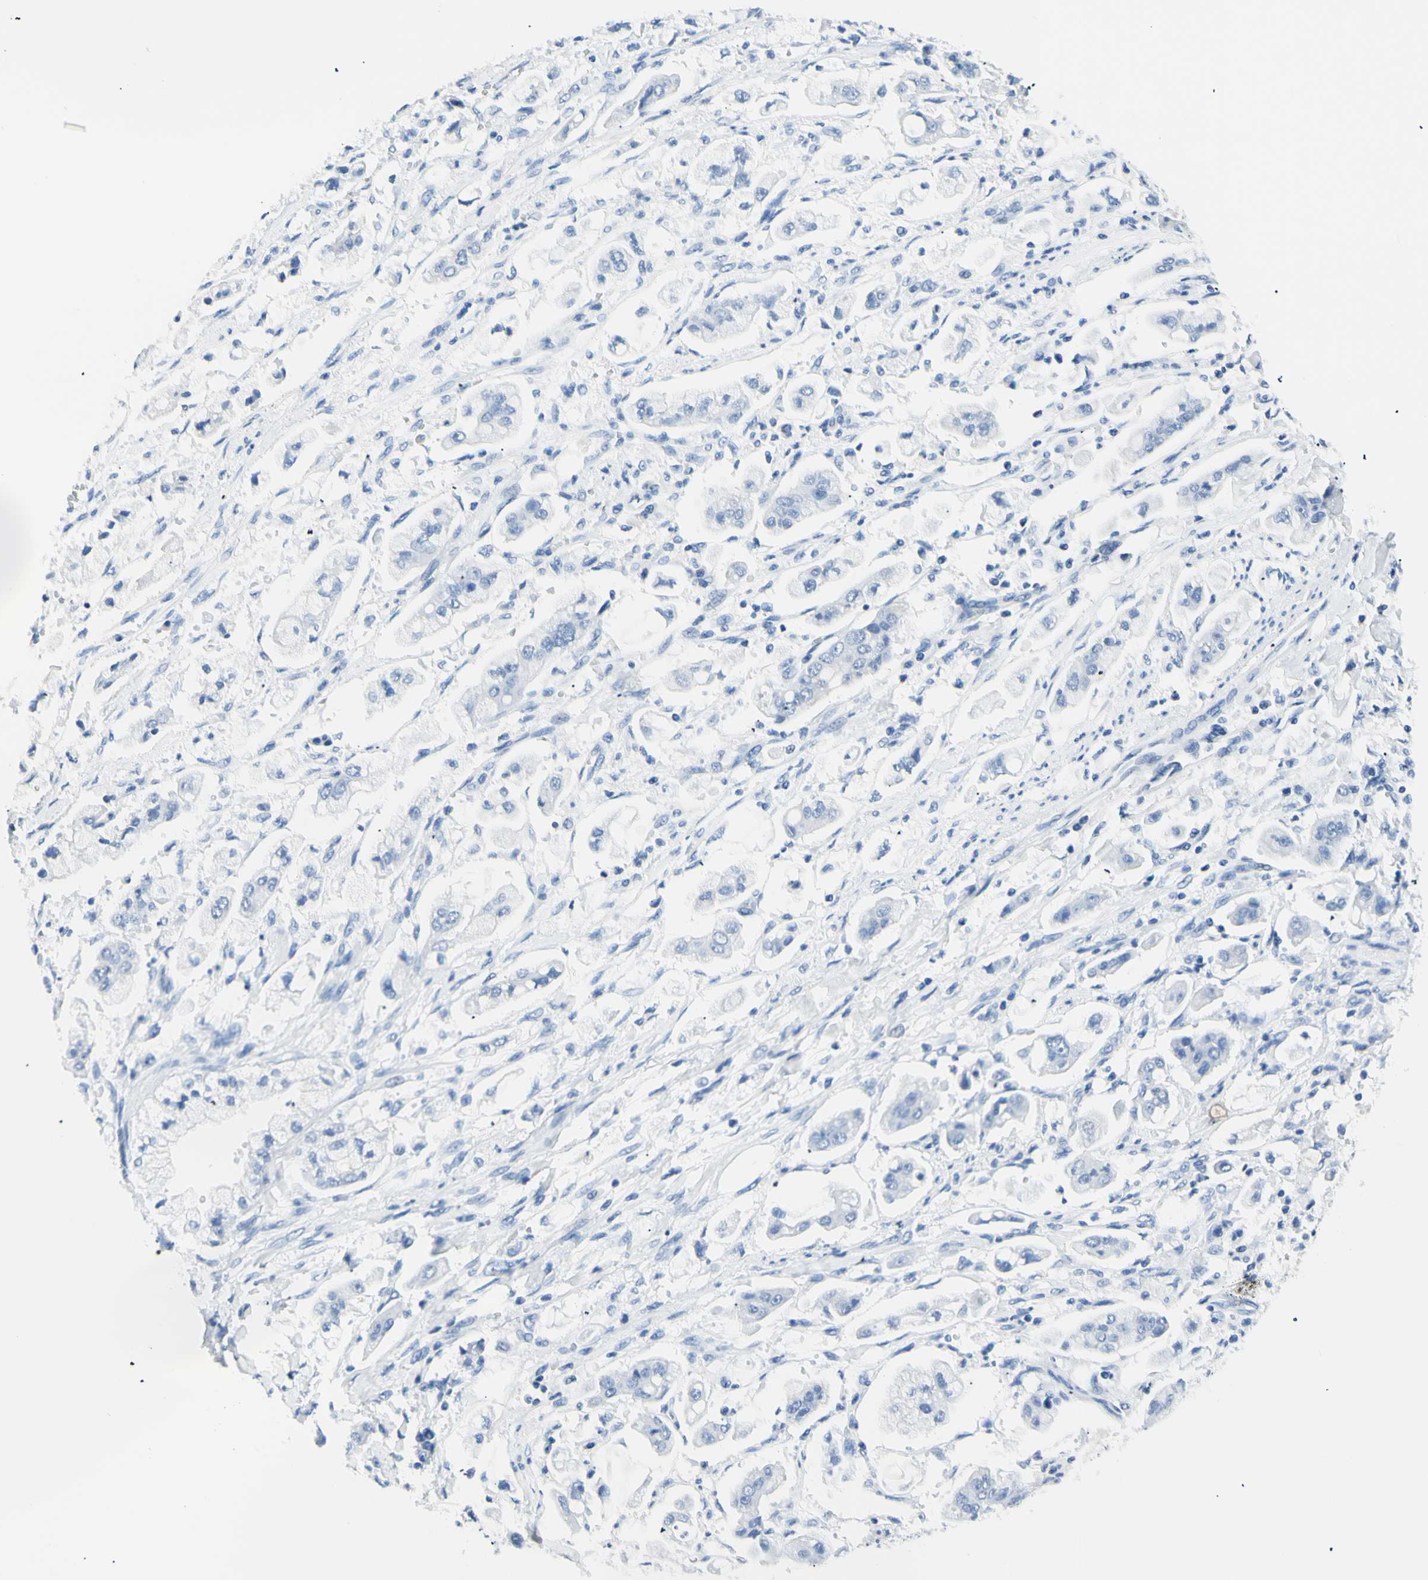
{"staining": {"intensity": "negative", "quantity": "none", "location": "none"}, "tissue": "stomach cancer", "cell_type": "Tumor cells", "image_type": "cancer", "snomed": [{"axis": "morphology", "description": "Adenocarcinoma, NOS"}, {"axis": "topography", "description": "Stomach"}], "caption": "Immunohistochemical staining of stomach cancer (adenocarcinoma) demonstrates no significant expression in tumor cells. Brightfield microscopy of immunohistochemistry stained with DAB (3,3'-diaminobenzidine) (brown) and hematoxylin (blue), captured at high magnification.", "gene": "HPCA", "patient": {"sex": "male", "age": 62}}